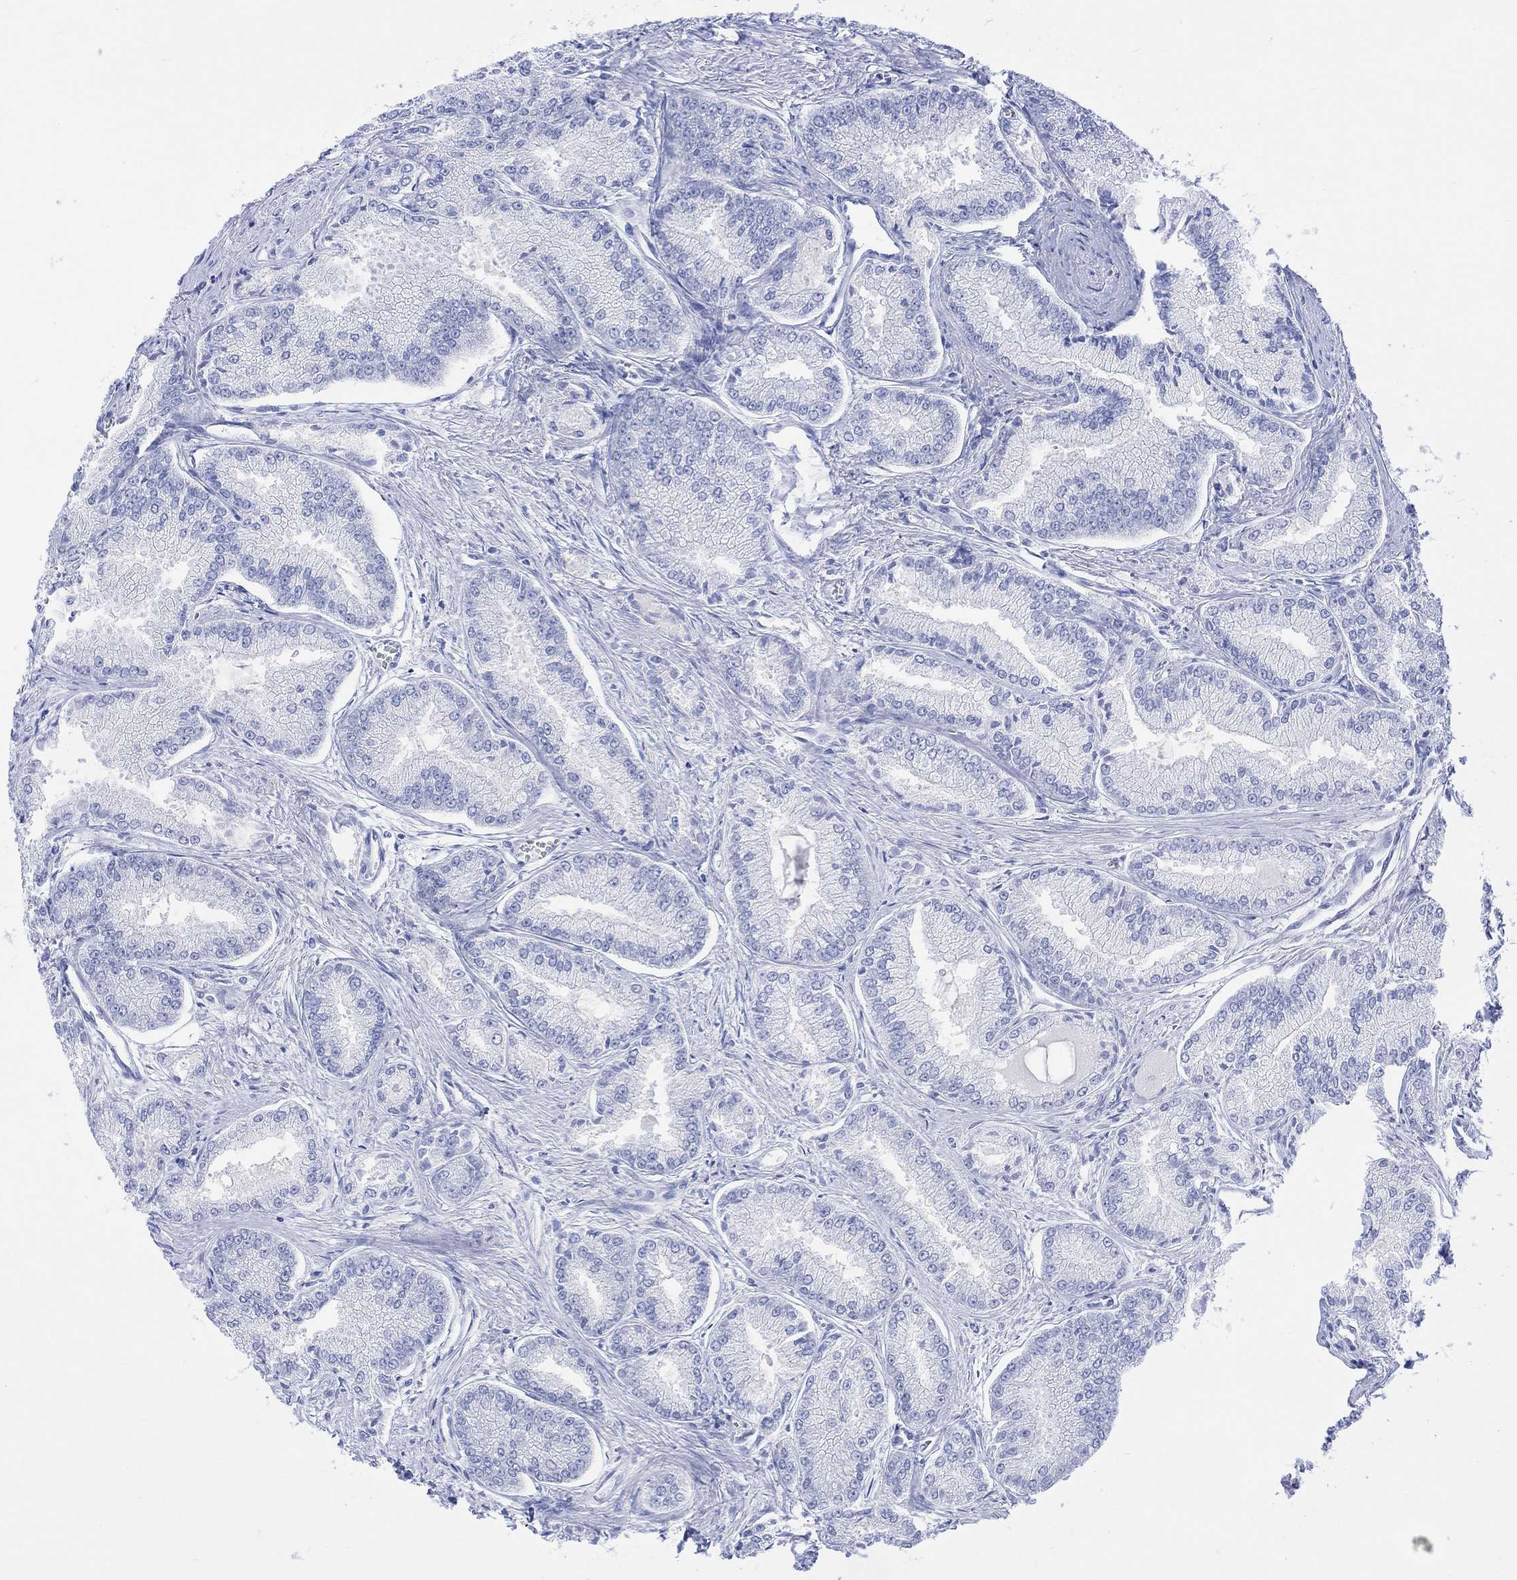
{"staining": {"intensity": "negative", "quantity": "none", "location": "none"}, "tissue": "prostate cancer", "cell_type": "Tumor cells", "image_type": "cancer", "snomed": [{"axis": "morphology", "description": "Adenocarcinoma, NOS"}, {"axis": "morphology", "description": "Adenocarcinoma, High grade"}, {"axis": "topography", "description": "Prostate"}], "caption": "DAB immunohistochemical staining of adenocarcinoma (prostate) demonstrates no significant staining in tumor cells. (DAB immunohistochemistry (IHC) with hematoxylin counter stain).", "gene": "CELF4", "patient": {"sex": "male", "age": 70}}